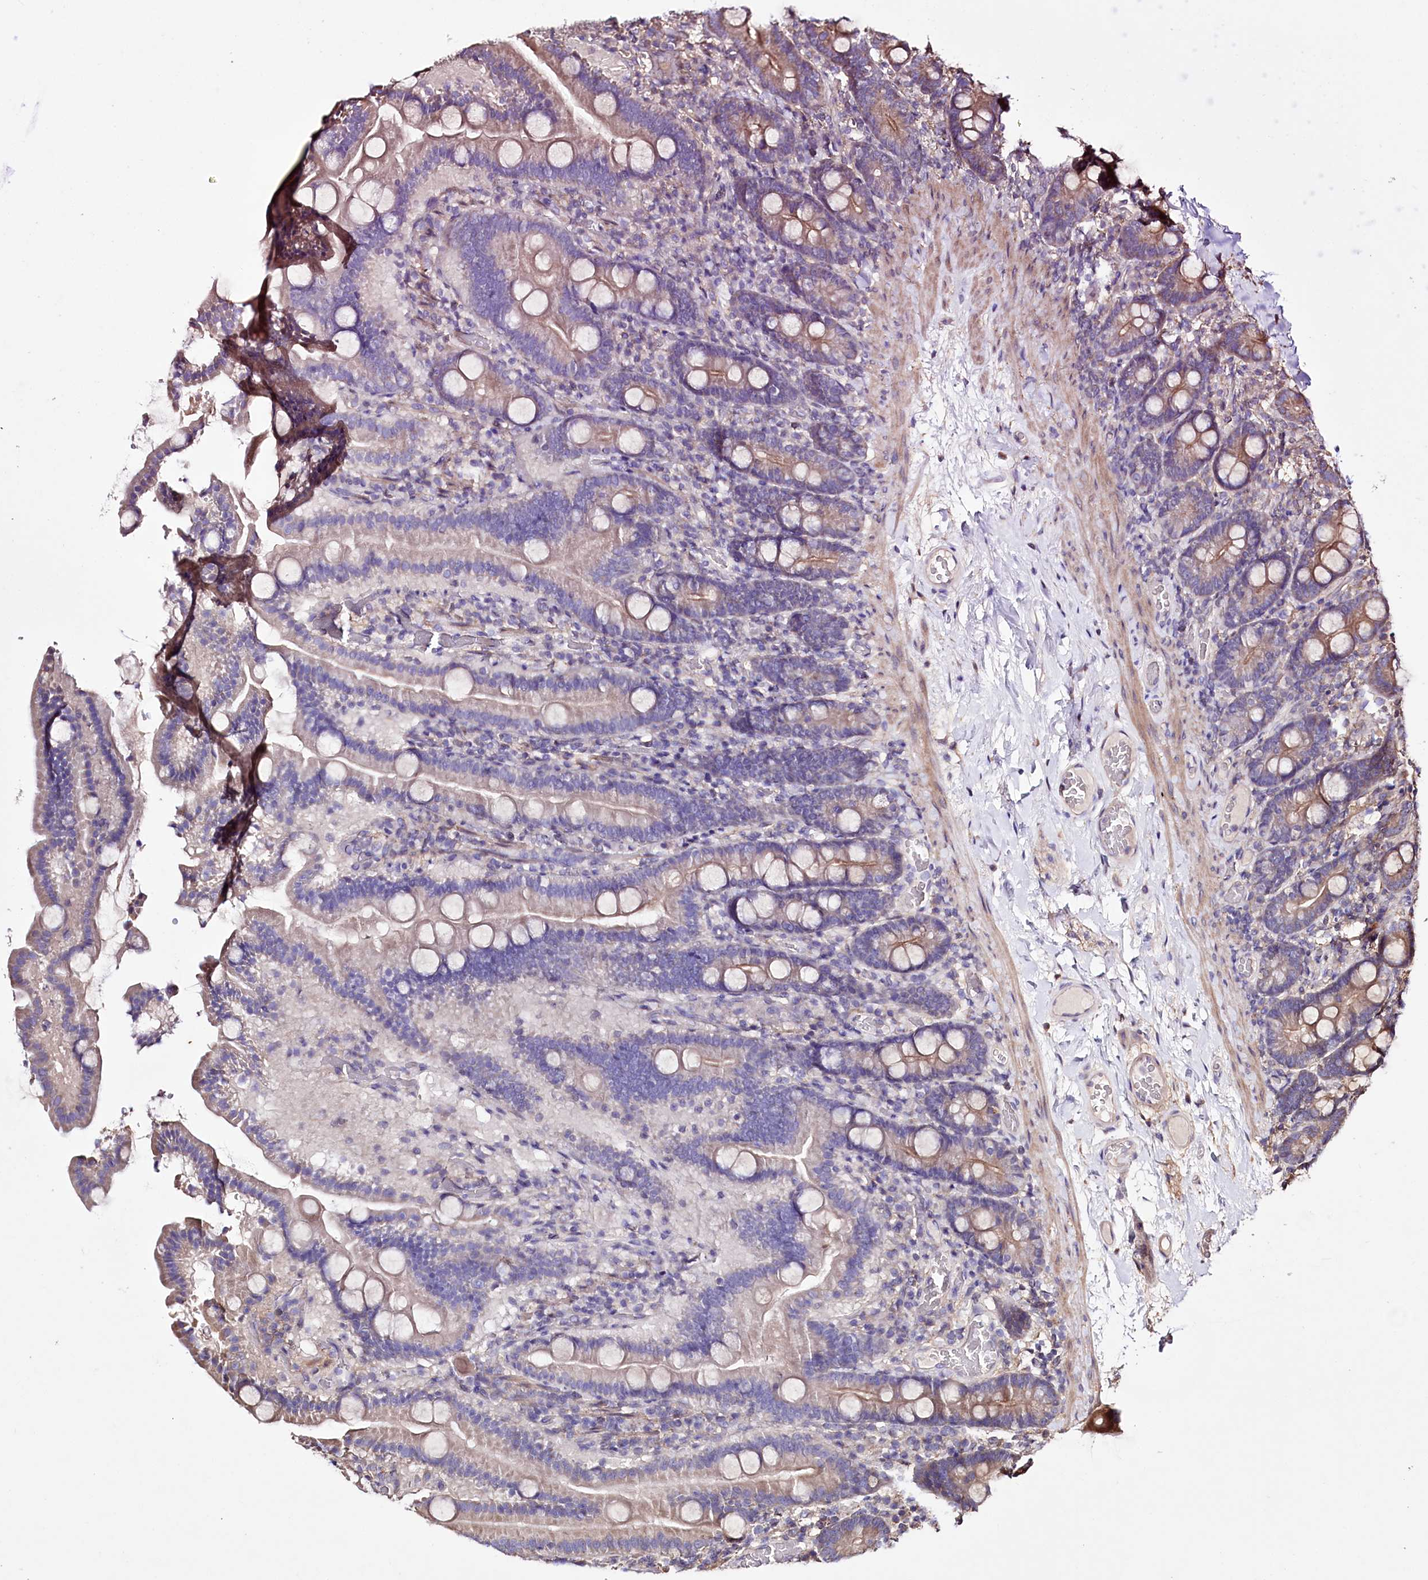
{"staining": {"intensity": "moderate", "quantity": "<25%", "location": "cytoplasmic/membranous"}, "tissue": "duodenum", "cell_type": "Glandular cells", "image_type": "normal", "snomed": [{"axis": "morphology", "description": "Normal tissue, NOS"}, {"axis": "topography", "description": "Duodenum"}], "caption": "Unremarkable duodenum reveals moderate cytoplasmic/membranous staining in about <25% of glandular cells, visualized by immunohistochemistry.", "gene": "WWC1", "patient": {"sex": "male", "age": 55}}